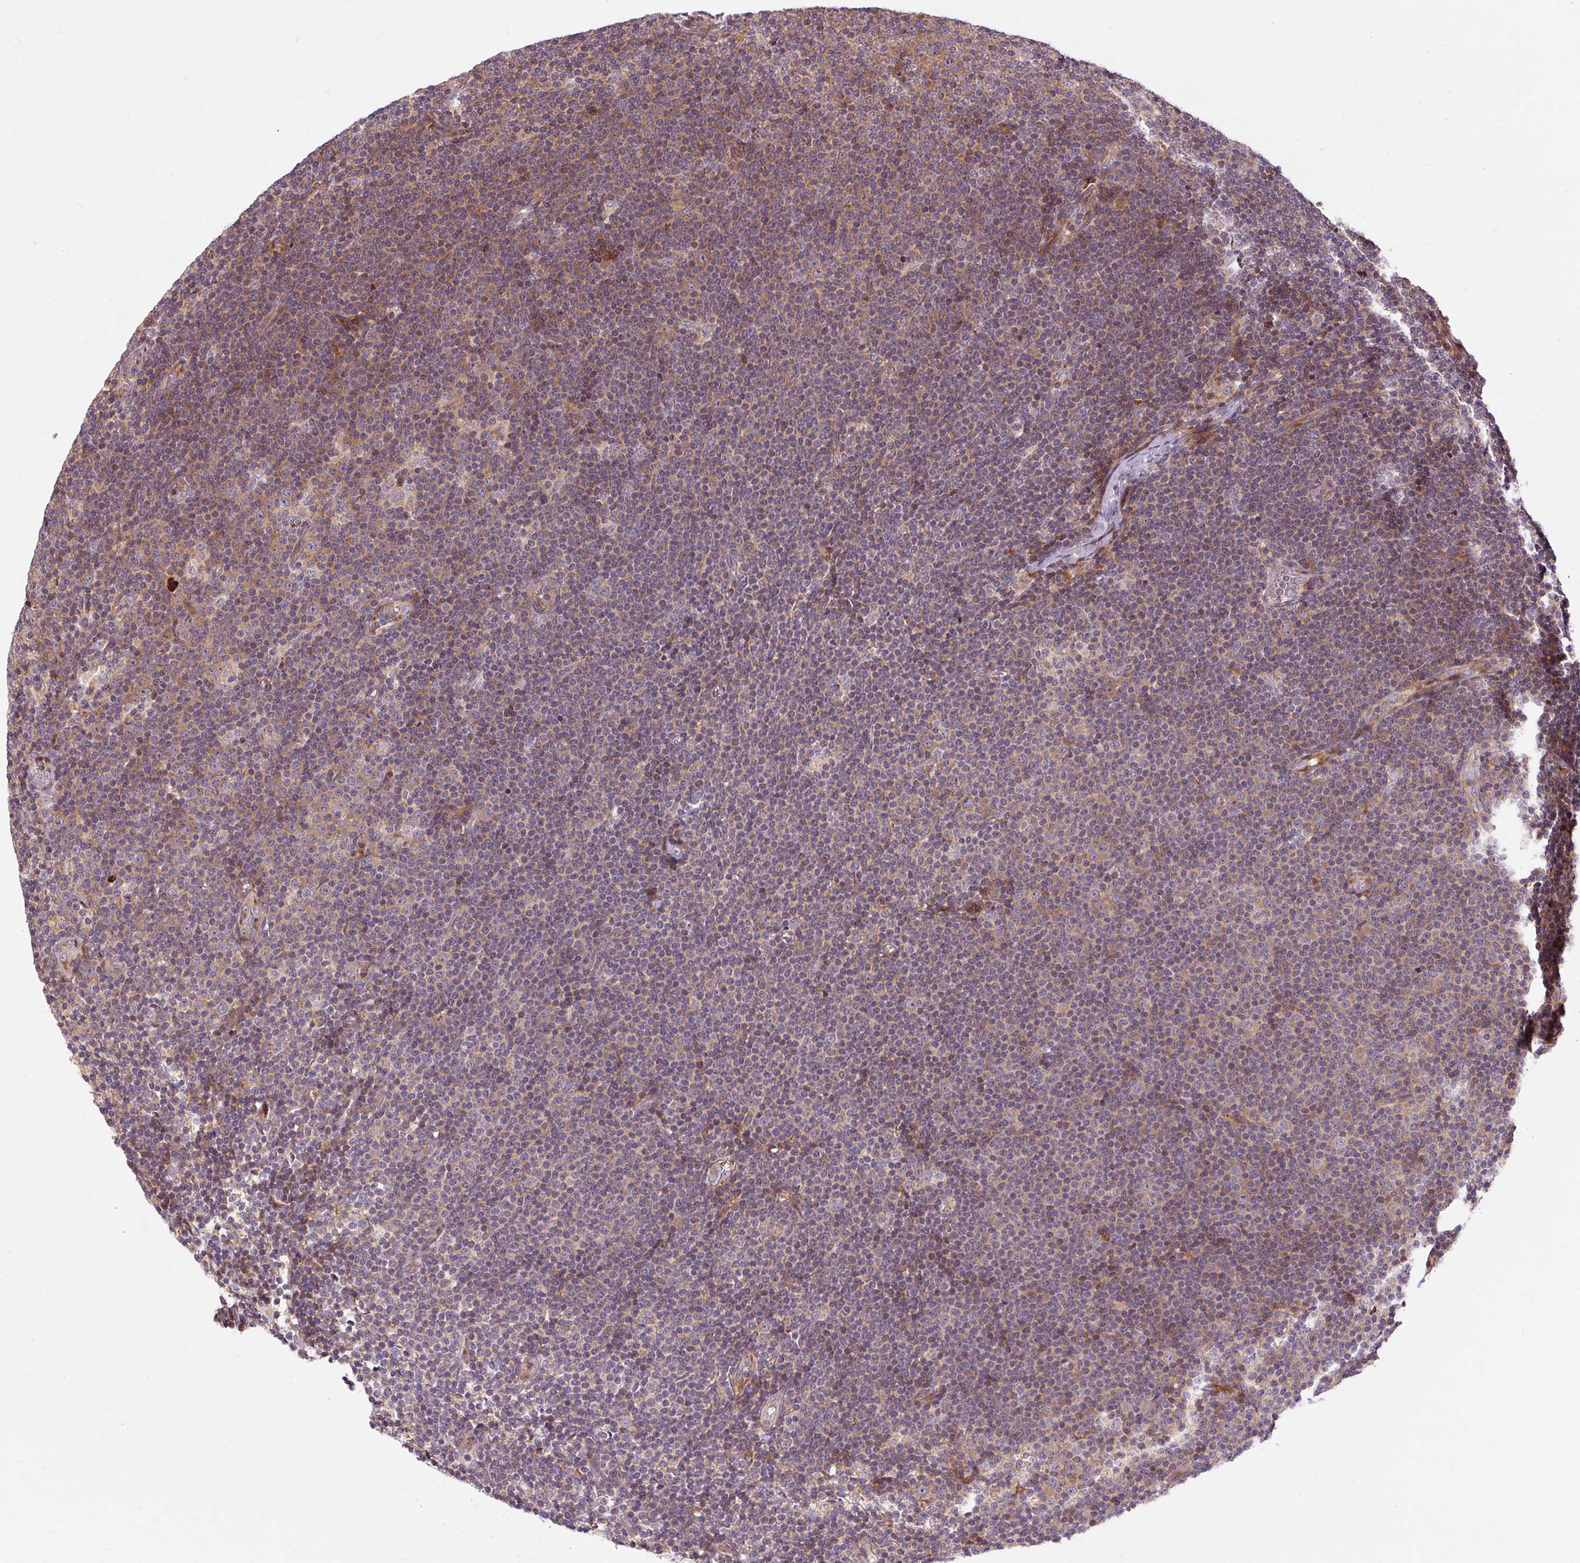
{"staining": {"intensity": "weak", "quantity": "25%-75%", "location": "cytoplasmic/membranous"}, "tissue": "lymphoma", "cell_type": "Tumor cells", "image_type": "cancer", "snomed": [{"axis": "morphology", "description": "Malignant lymphoma, non-Hodgkin's type, Low grade"}, {"axis": "topography", "description": "Lymph node"}], "caption": "Brown immunohistochemical staining in human malignant lymphoma, non-Hodgkin's type (low-grade) reveals weak cytoplasmic/membranous positivity in about 25%-75% of tumor cells.", "gene": "PRSS48", "patient": {"sex": "male", "age": 48}}